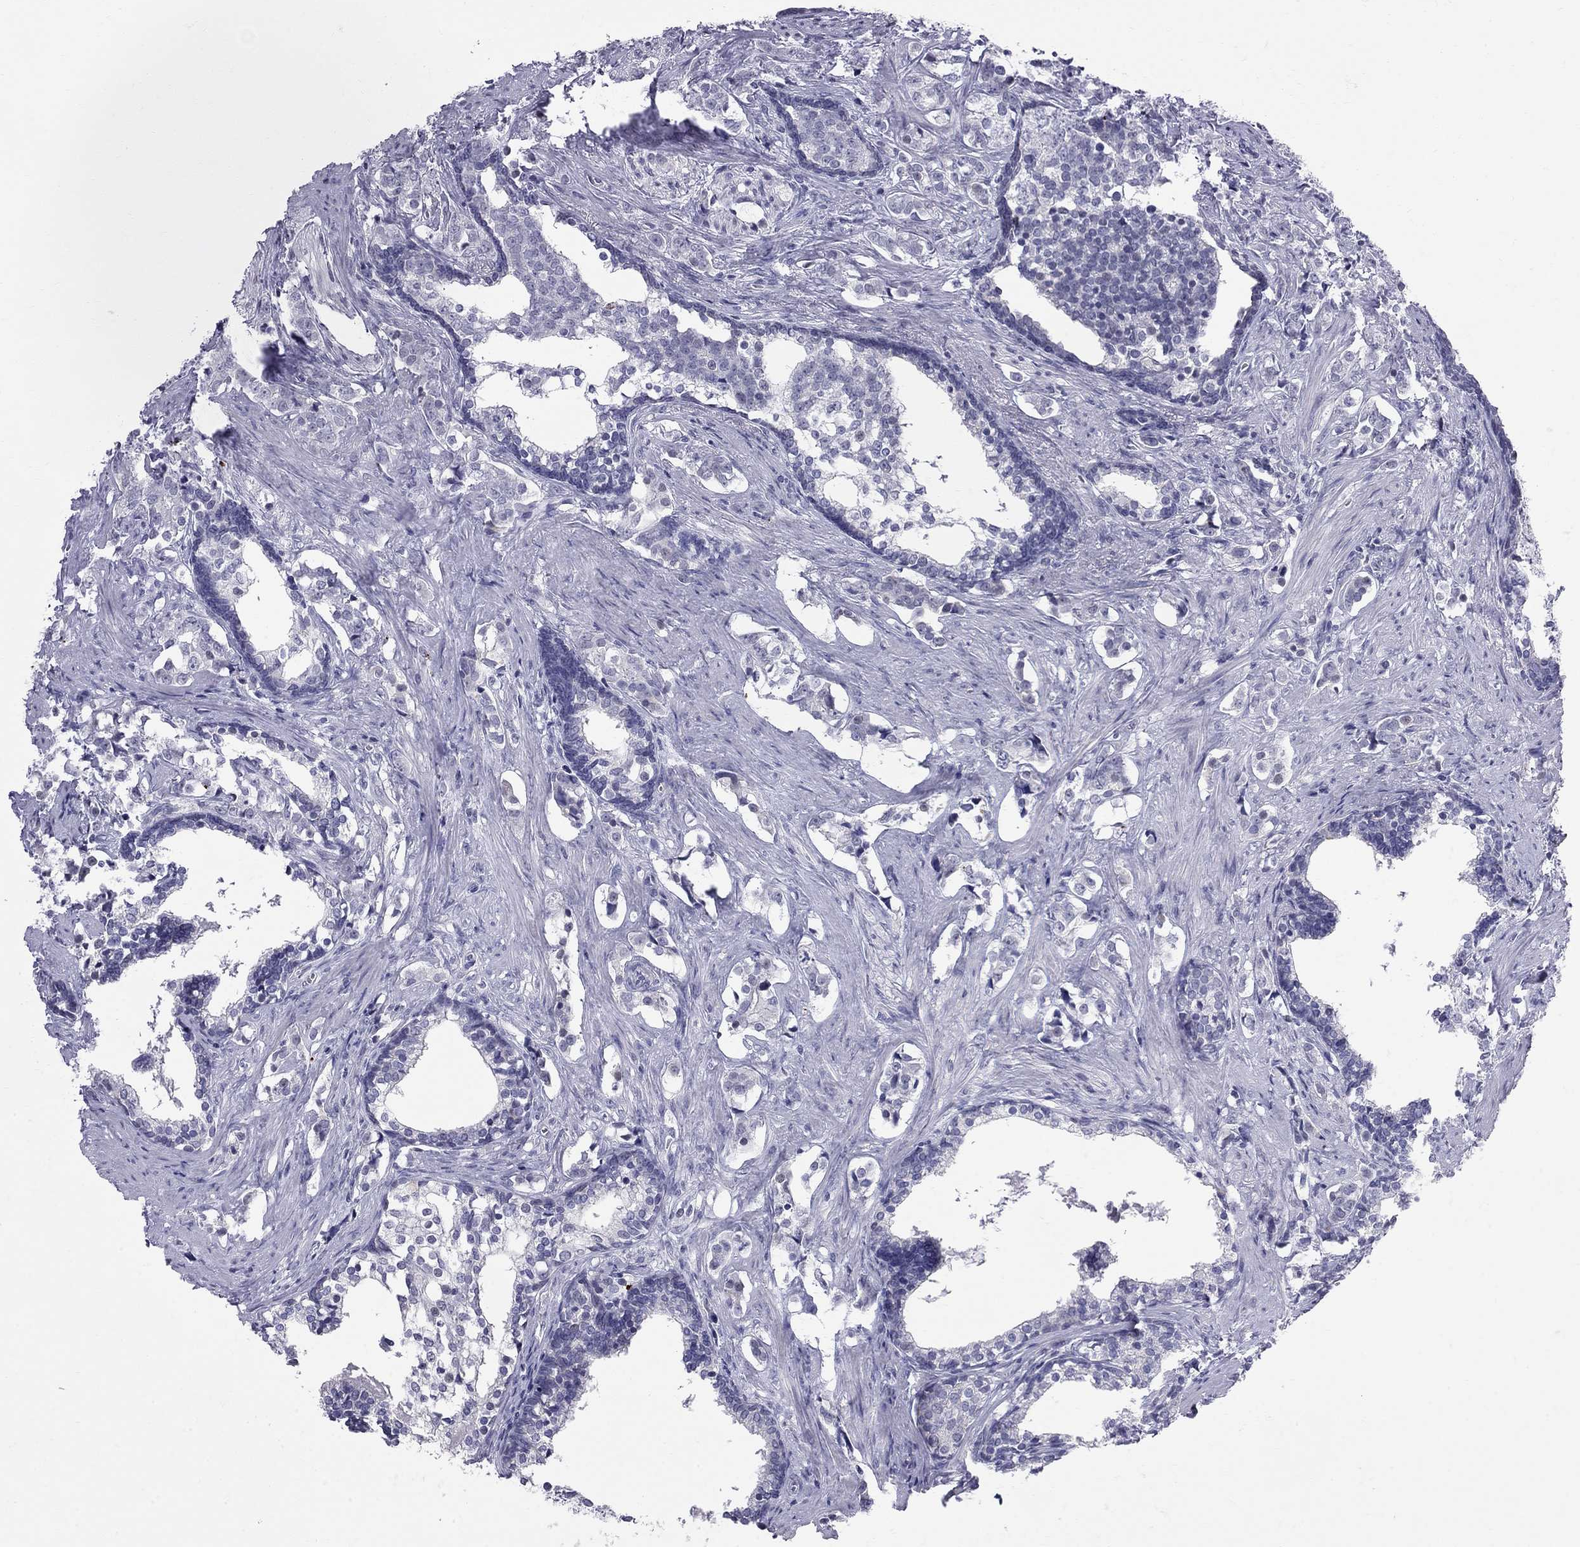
{"staining": {"intensity": "negative", "quantity": "none", "location": "none"}, "tissue": "prostate cancer", "cell_type": "Tumor cells", "image_type": "cancer", "snomed": [{"axis": "morphology", "description": "Adenocarcinoma, NOS"}, {"axis": "topography", "description": "Prostate and seminal vesicle, NOS"}], "caption": "An IHC image of prostate cancer (adenocarcinoma) is shown. There is no staining in tumor cells of prostate cancer (adenocarcinoma).", "gene": "MUC15", "patient": {"sex": "male", "age": 63}}